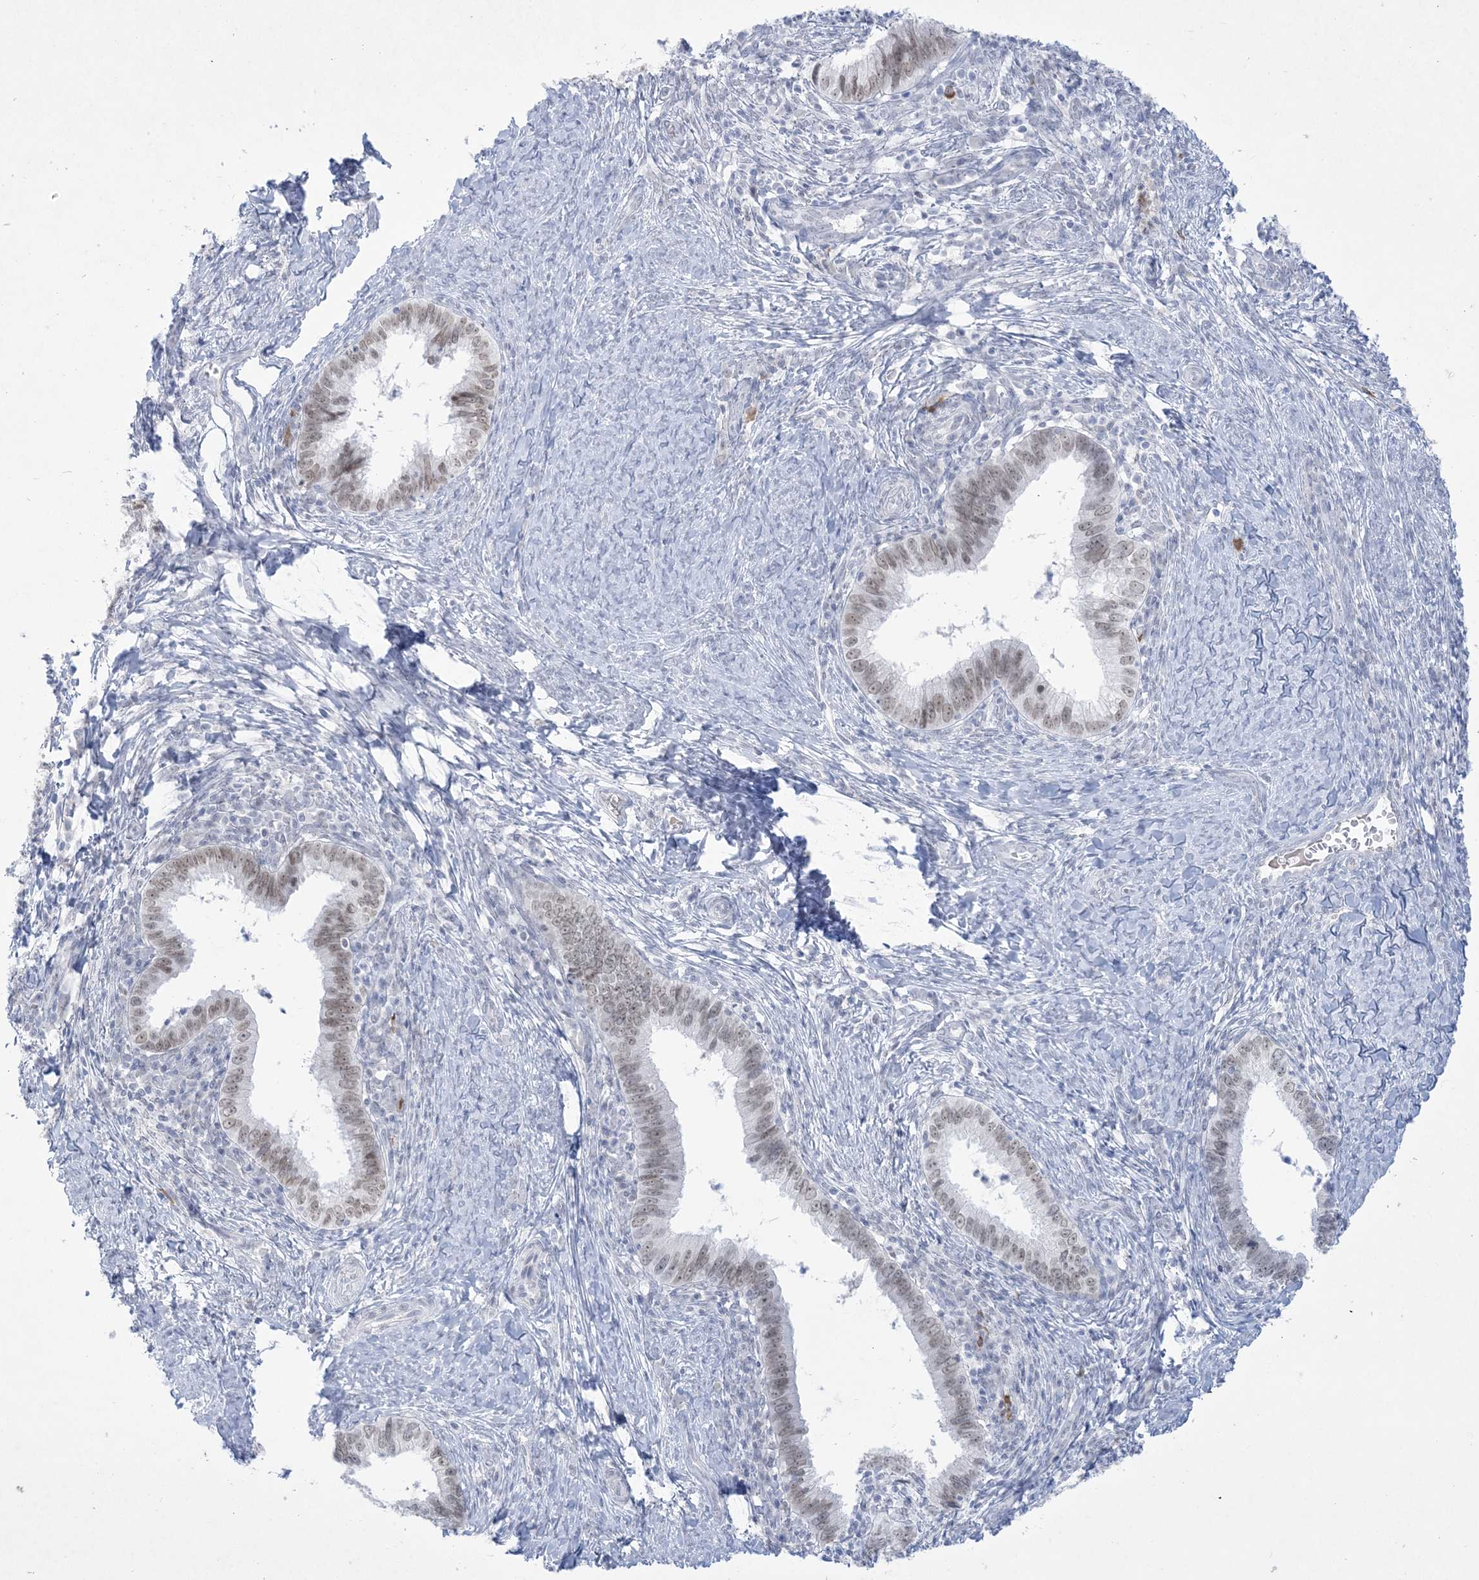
{"staining": {"intensity": "weak", "quantity": "25%-75%", "location": "nuclear"}, "tissue": "cervical cancer", "cell_type": "Tumor cells", "image_type": "cancer", "snomed": [{"axis": "morphology", "description": "Adenocarcinoma, NOS"}, {"axis": "topography", "description": "Cervix"}], "caption": "Tumor cells show weak nuclear positivity in about 25%-75% of cells in cervical cancer.", "gene": "HOMEZ", "patient": {"sex": "female", "age": 36}}